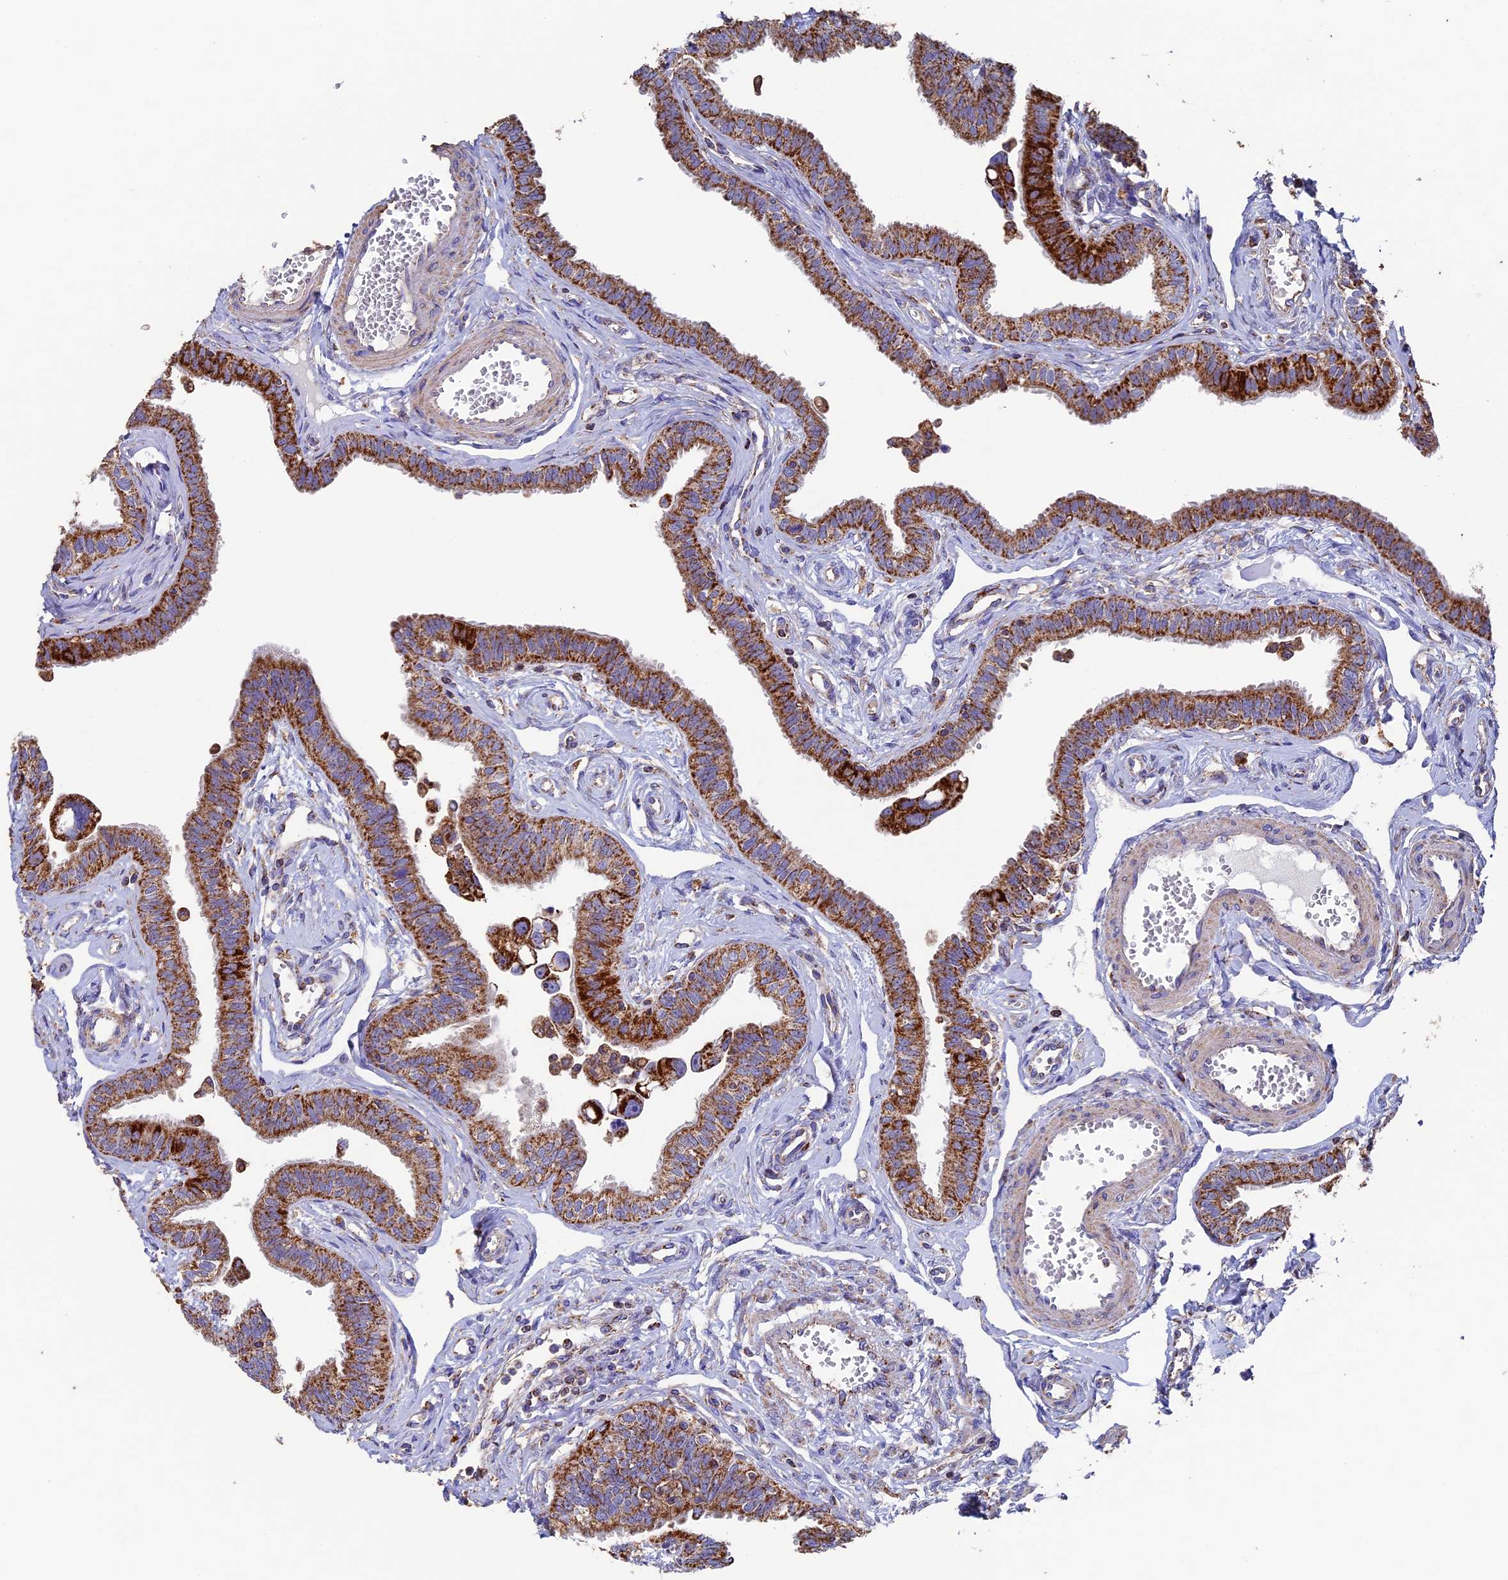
{"staining": {"intensity": "strong", "quantity": ">75%", "location": "cytoplasmic/membranous"}, "tissue": "fallopian tube", "cell_type": "Glandular cells", "image_type": "normal", "snomed": [{"axis": "morphology", "description": "Normal tissue, NOS"}, {"axis": "morphology", "description": "Carcinoma, NOS"}, {"axis": "topography", "description": "Fallopian tube"}, {"axis": "topography", "description": "Ovary"}], "caption": "Immunohistochemical staining of normal fallopian tube shows high levels of strong cytoplasmic/membranous expression in approximately >75% of glandular cells.", "gene": "ADAT1", "patient": {"sex": "female", "age": 59}}